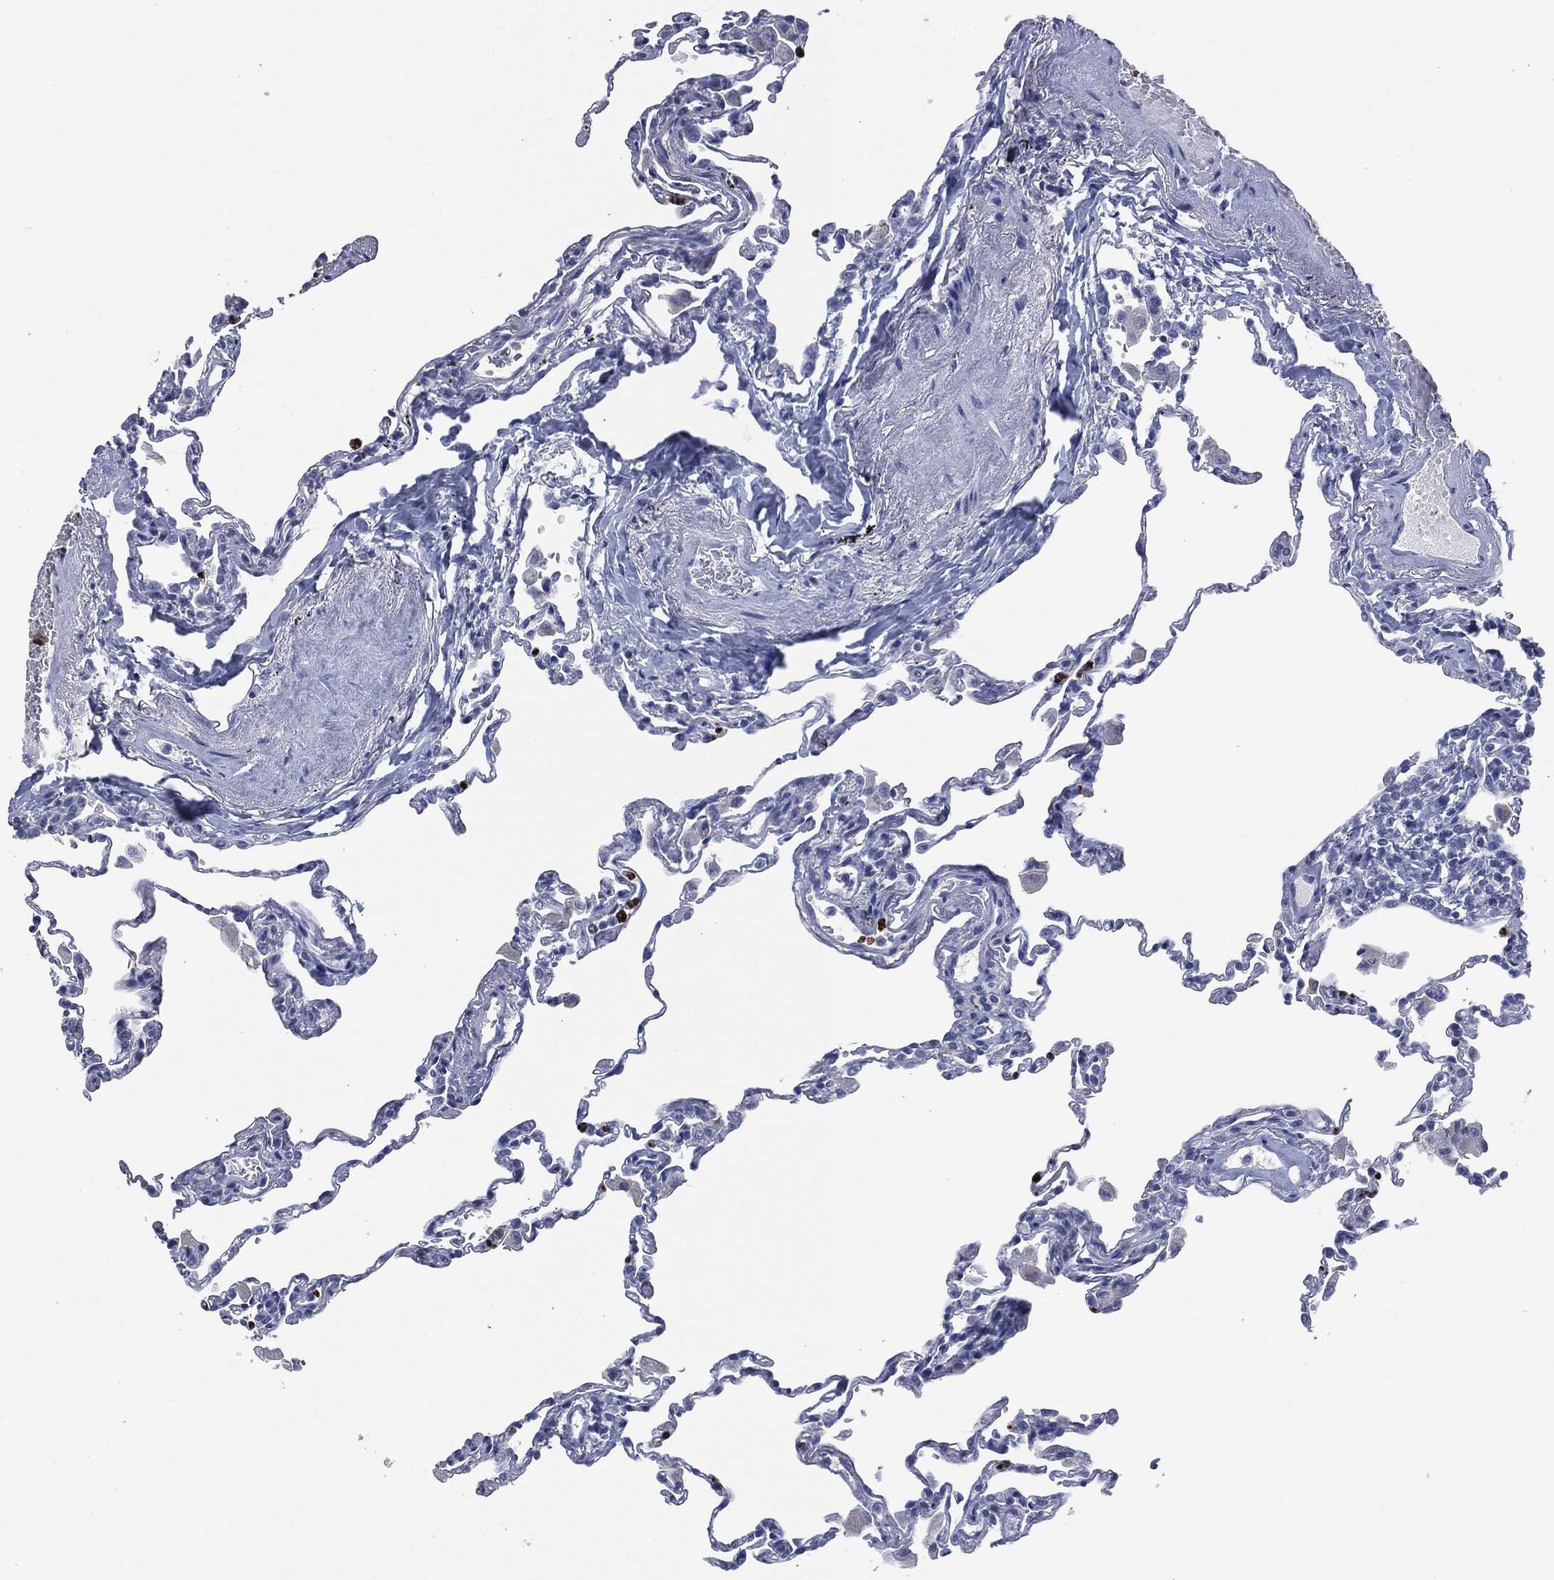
{"staining": {"intensity": "negative", "quantity": "none", "location": "none"}, "tissue": "lung", "cell_type": "Alveolar cells", "image_type": "normal", "snomed": [{"axis": "morphology", "description": "Normal tissue, NOS"}, {"axis": "topography", "description": "Lung"}], "caption": "Histopathology image shows no protein expression in alveolar cells of unremarkable lung.", "gene": "CEACAM8", "patient": {"sex": "female", "age": 57}}